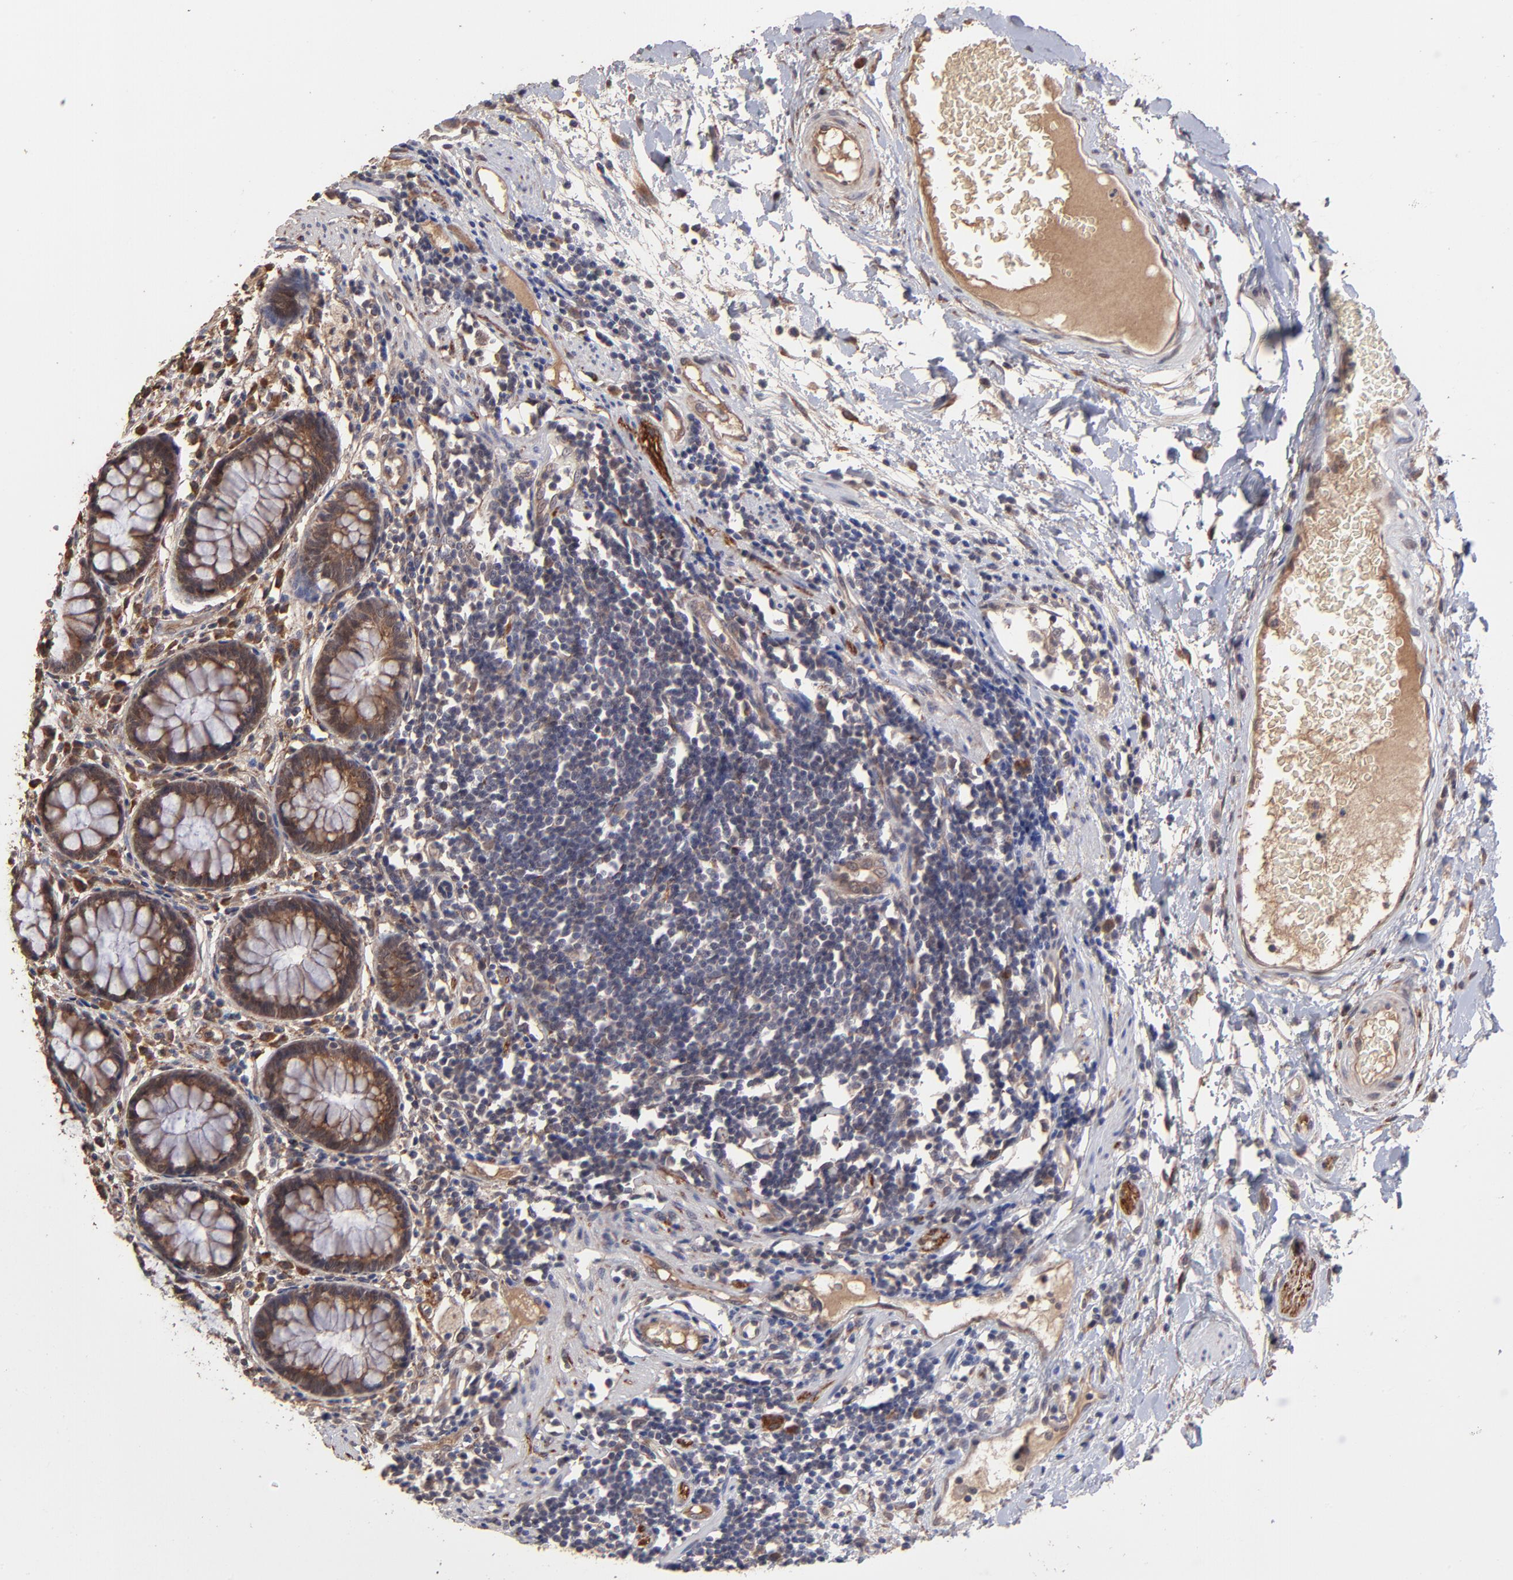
{"staining": {"intensity": "strong", "quantity": ">75%", "location": "cytoplasmic/membranous"}, "tissue": "rectum", "cell_type": "Glandular cells", "image_type": "normal", "snomed": [{"axis": "morphology", "description": "Normal tissue, NOS"}, {"axis": "topography", "description": "Rectum"}], "caption": "About >75% of glandular cells in unremarkable rectum display strong cytoplasmic/membranous protein positivity as visualized by brown immunohistochemical staining.", "gene": "CHL1", "patient": {"sex": "female", "age": 66}}